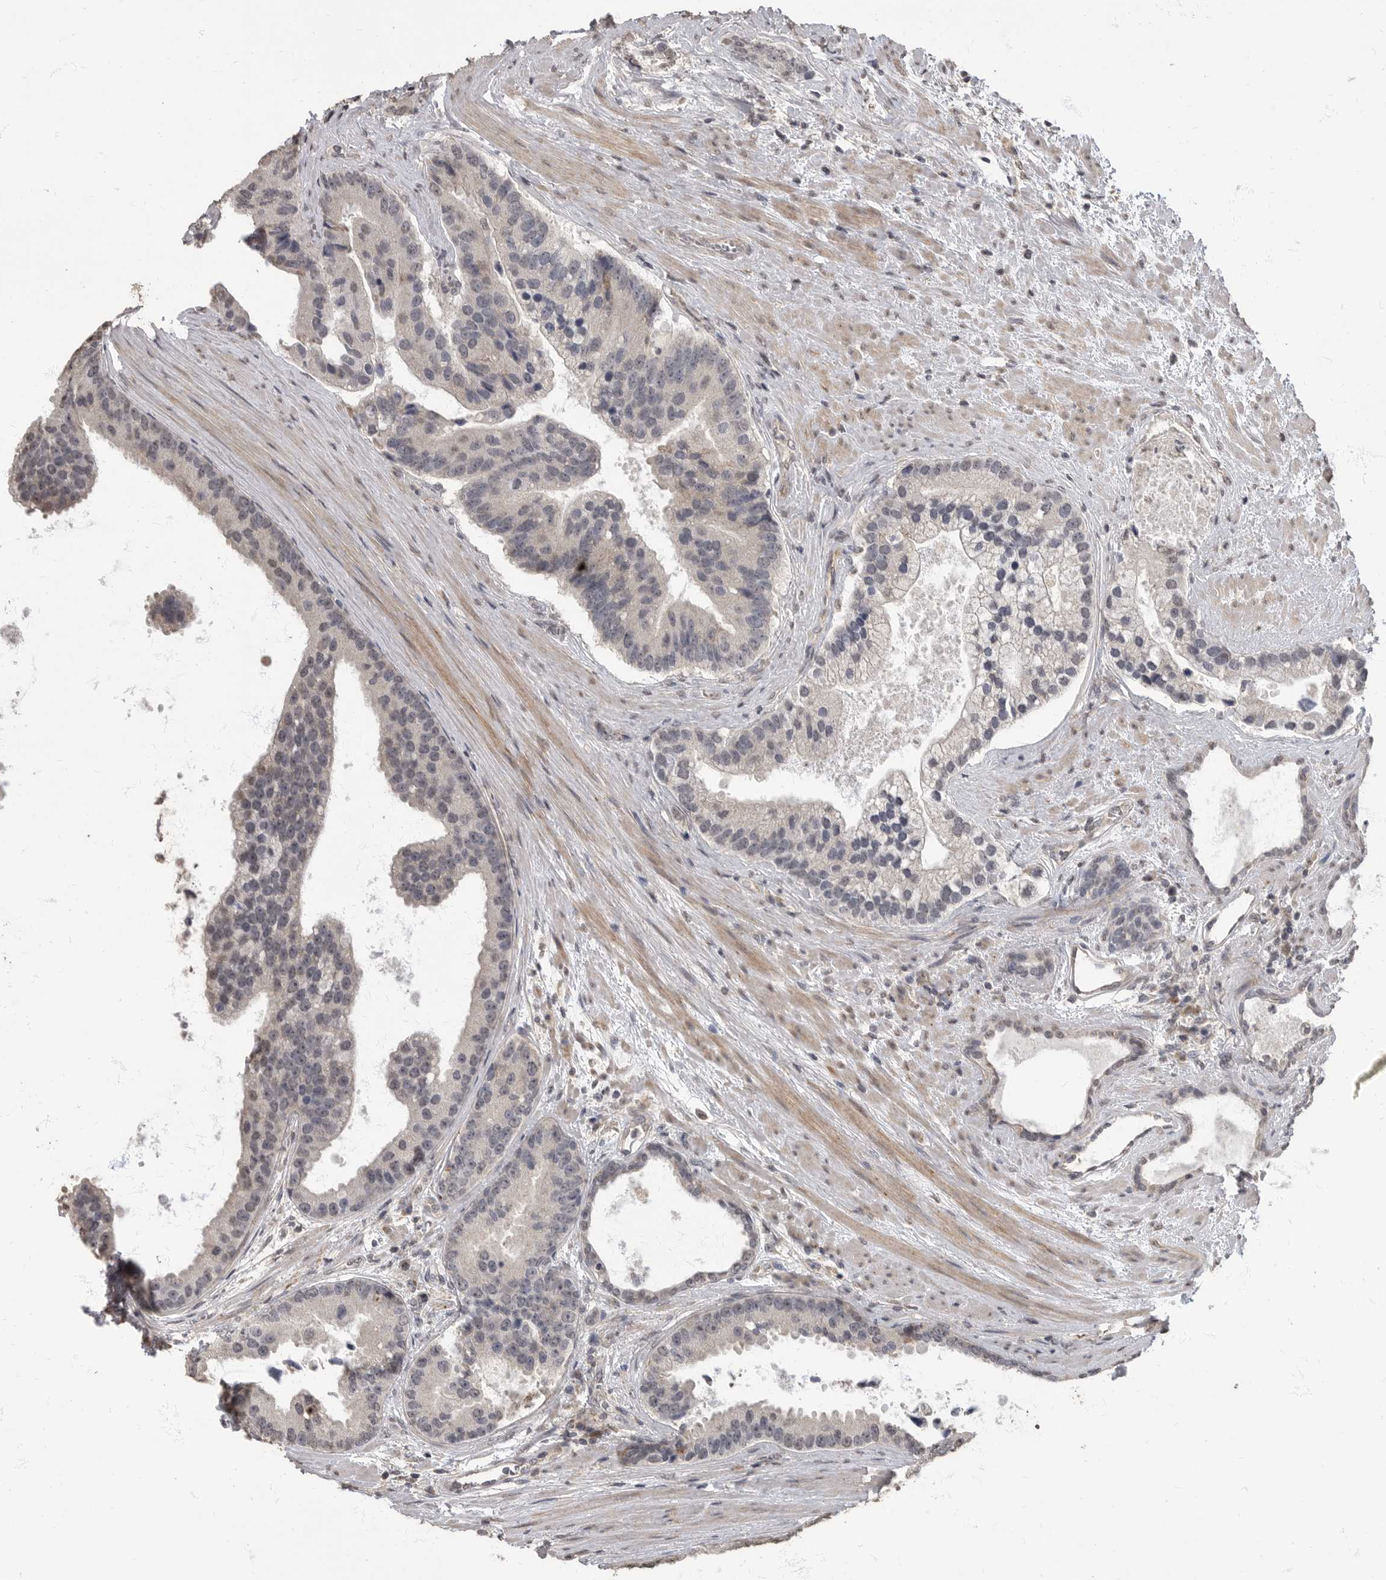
{"staining": {"intensity": "negative", "quantity": "none", "location": "none"}, "tissue": "prostate cancer", "cell_type": "Tumor cells", "image_type": "cancer", "snomed": [{"axis": "morphology", "description": "Adenocarcinoma, High grade"}, {"axis": "topography", "description": "Prostate"}], "caption": "A high-resolution micrograph shows immunohistochemistry staining of prostate cancer, which reveals no significant positivity in tumor cells. Nuclei are stained in blue.", "gene": "MAFG", "patient": {"sex": "male", "age": 70}}